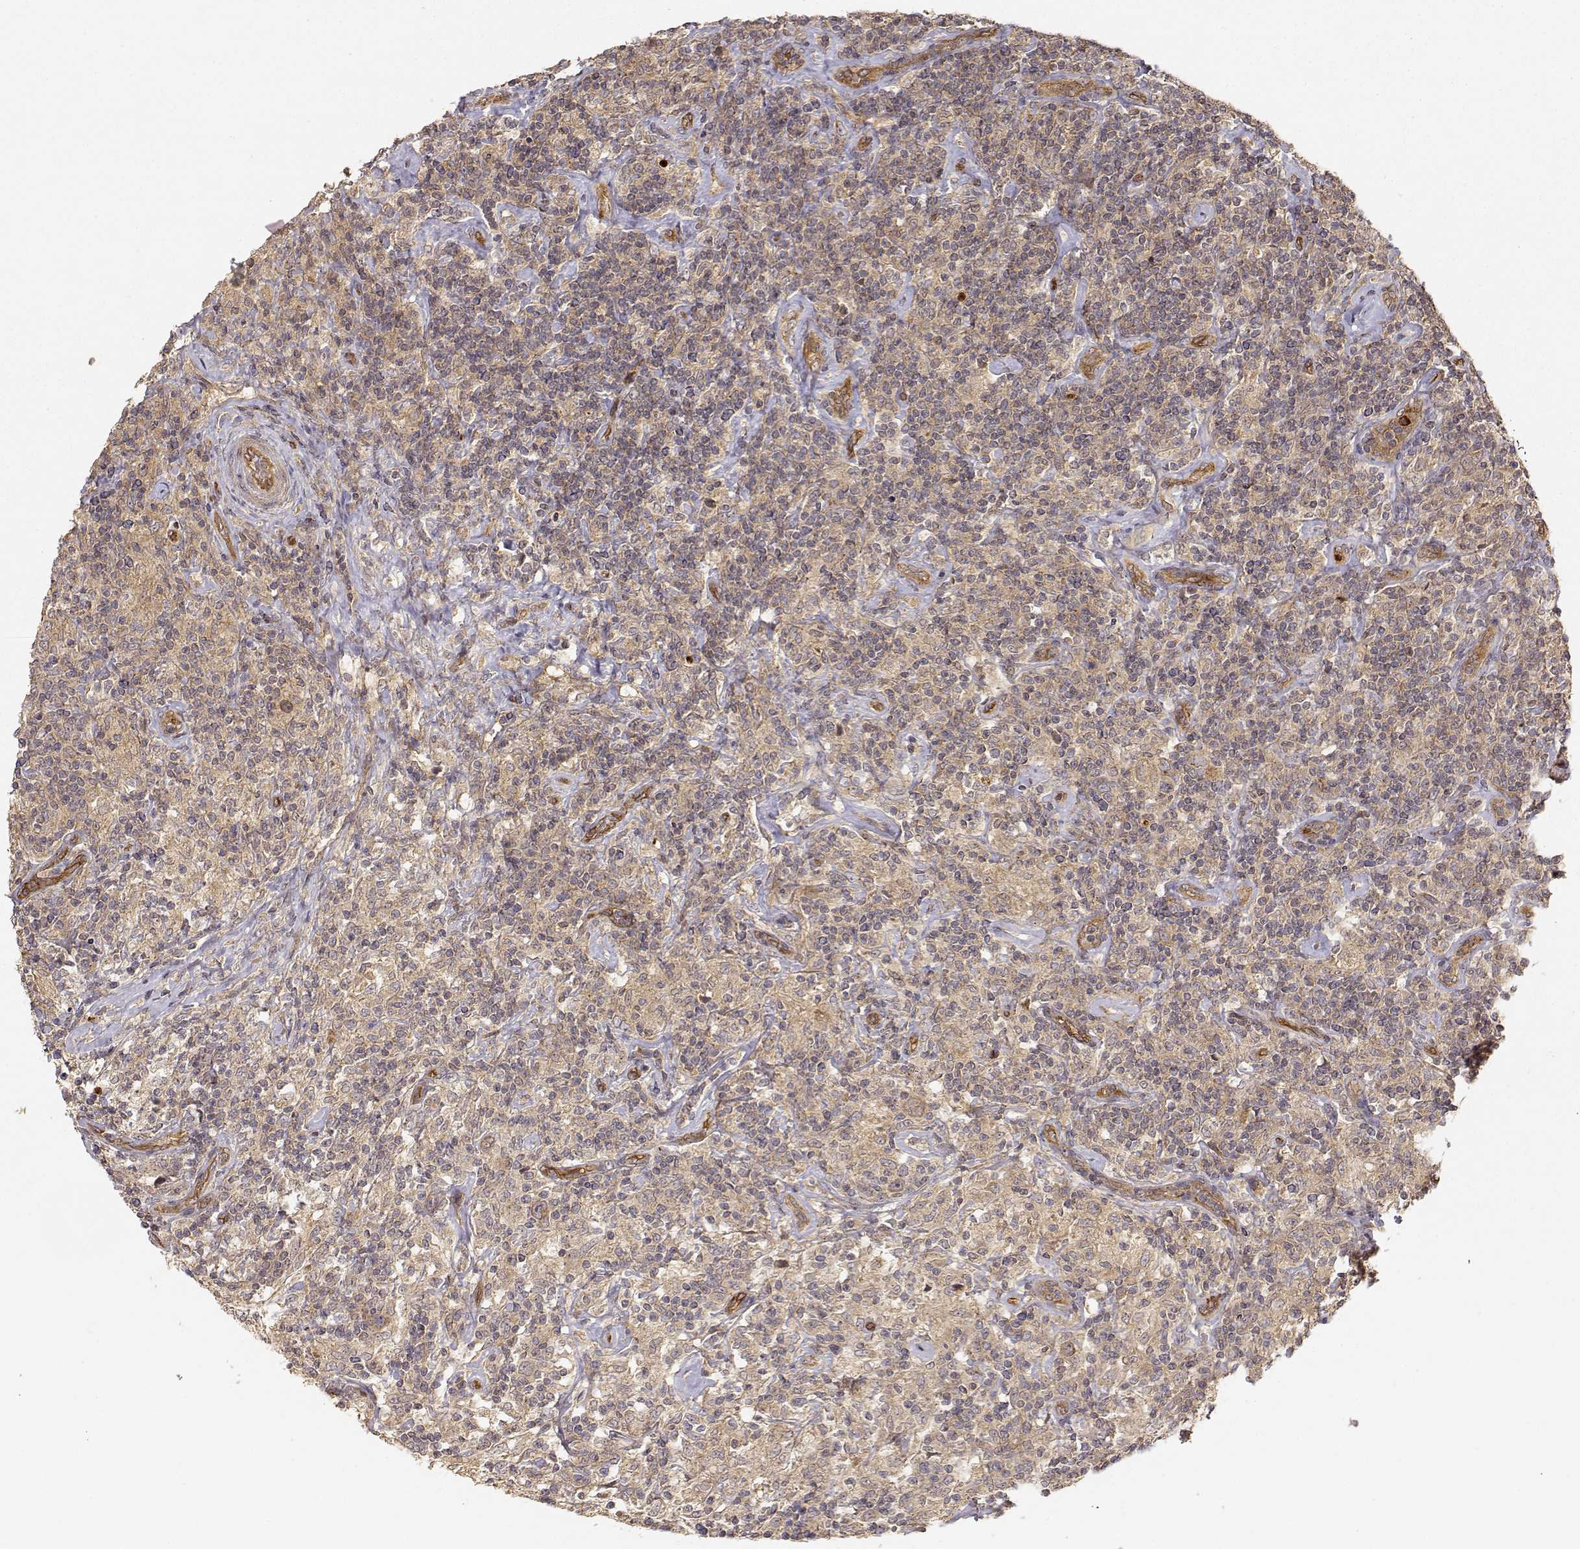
{"staining": {"intensity": "weak", "quantity": ">75%", "location": "cytoplasmic/membranous"}, "tissue": "lymphoma", "cell_type": "Tumor cells", "image_type": "cancer", "snomed": [{"axis": "morphology", "description": "Hodgkin's disease, NOS"}, {"axis": "topography", "description": "Lymph node"}], "caption": "The photomicrograph demonstrates immunohistochemical staining of Hodgkin's disease. There is weak cytoplasmic/membranous positivity is present in approximately >75% of tumor cells. (DAB (3,3'-diaminobenzidine) = brown stain, brightfield microscopy at high magnification).", "gene": "CDK5RAP2", "patient": {"sex": "male", "age": 70}}